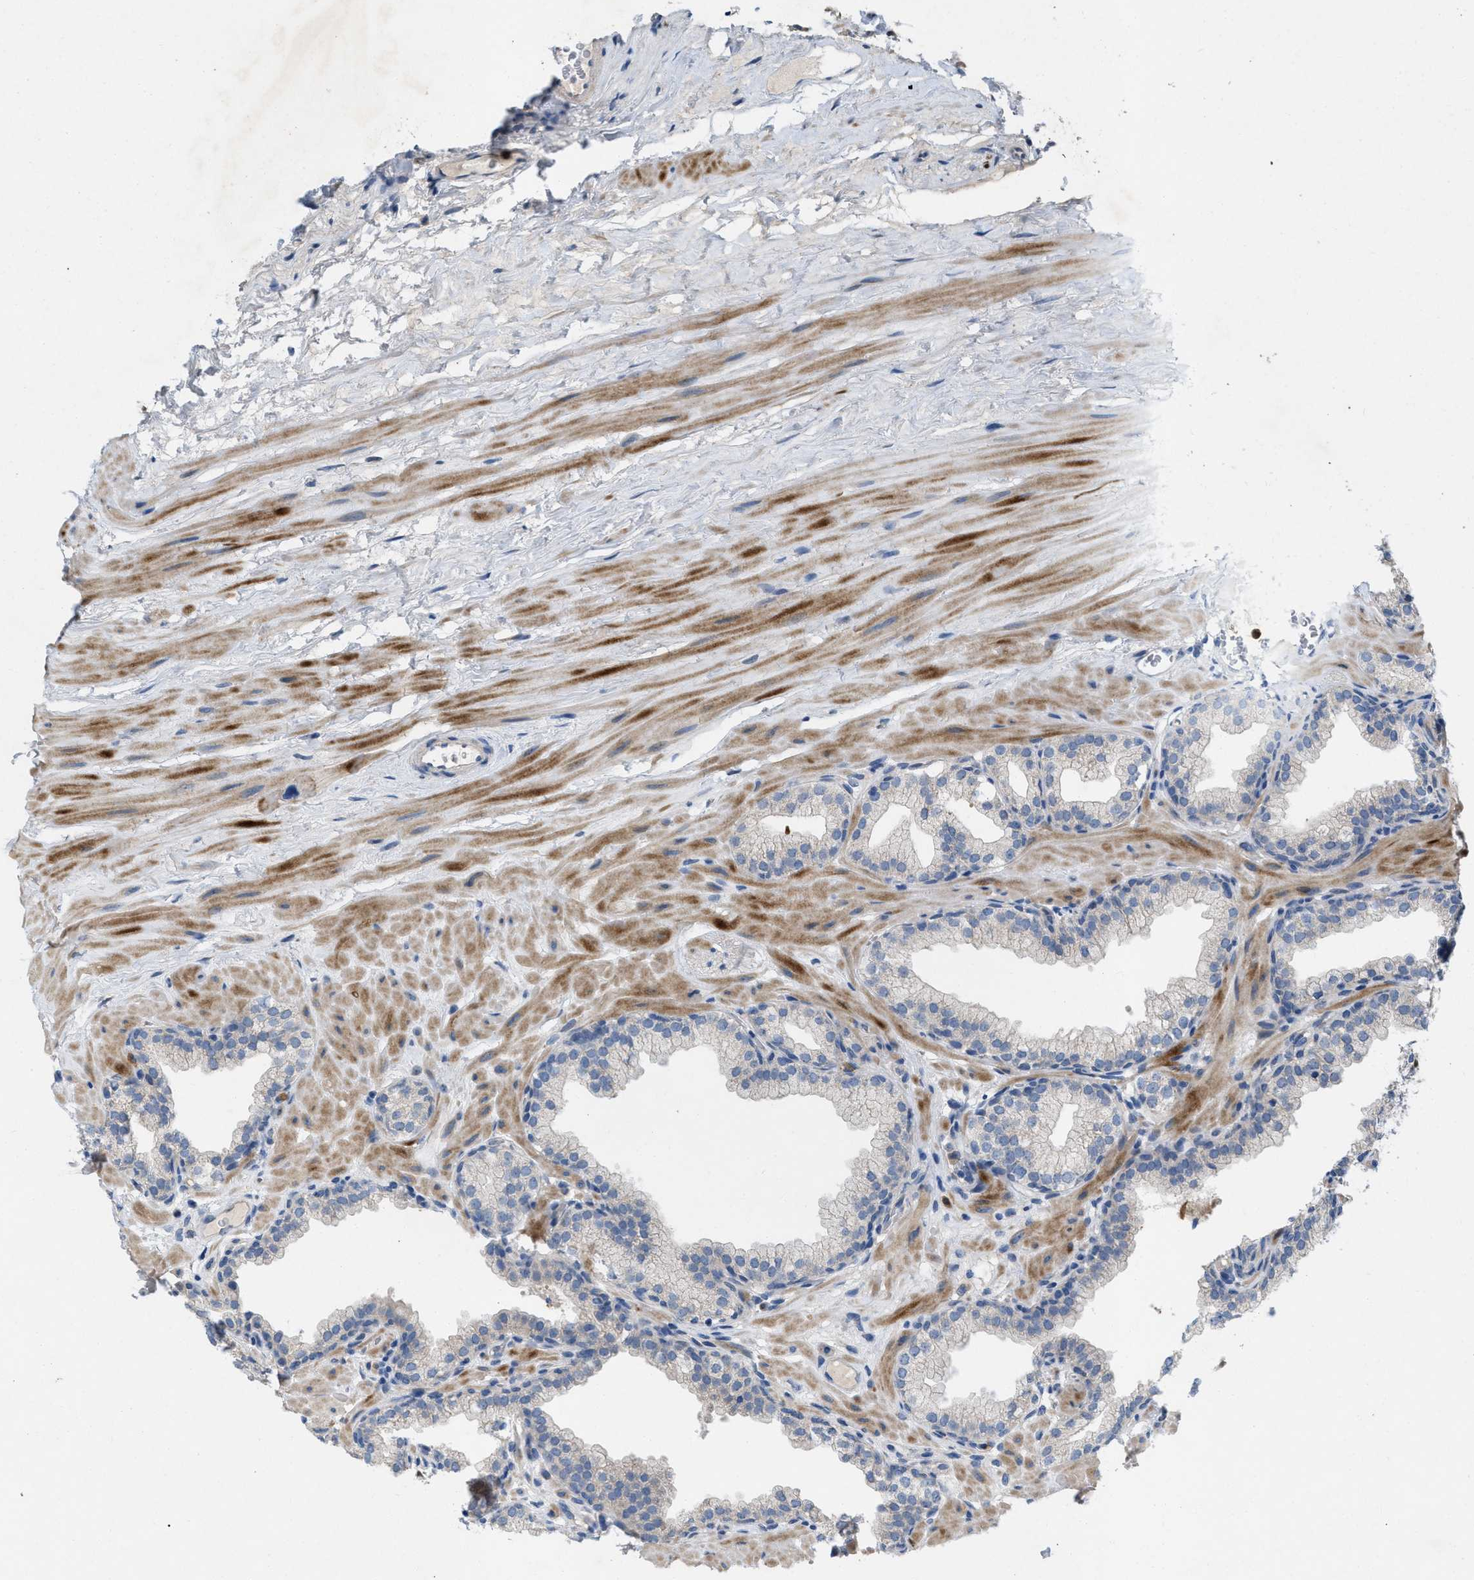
{"staining": {"intensity": "negative", "quantity": "none", "location": "none"}, "tissue": "prostate", "cell_type": "Glandular cells", "image_type": "normal", "snomed": [{"axis": "morphology", "description": "Normal tissue, NOS"}, {"axis": "morphology", "description": "Urothelial carcinoma, Low grade"}, {"axis": "topography", "description": "Urinary bladder"}, {"axis": "topography", "description": "Prostate"}], "caption": "Glandular cells show no significant positivity in benign prostate.", "gene": "PLPPR5", "patient": {"sex": "male", "age": 60}}